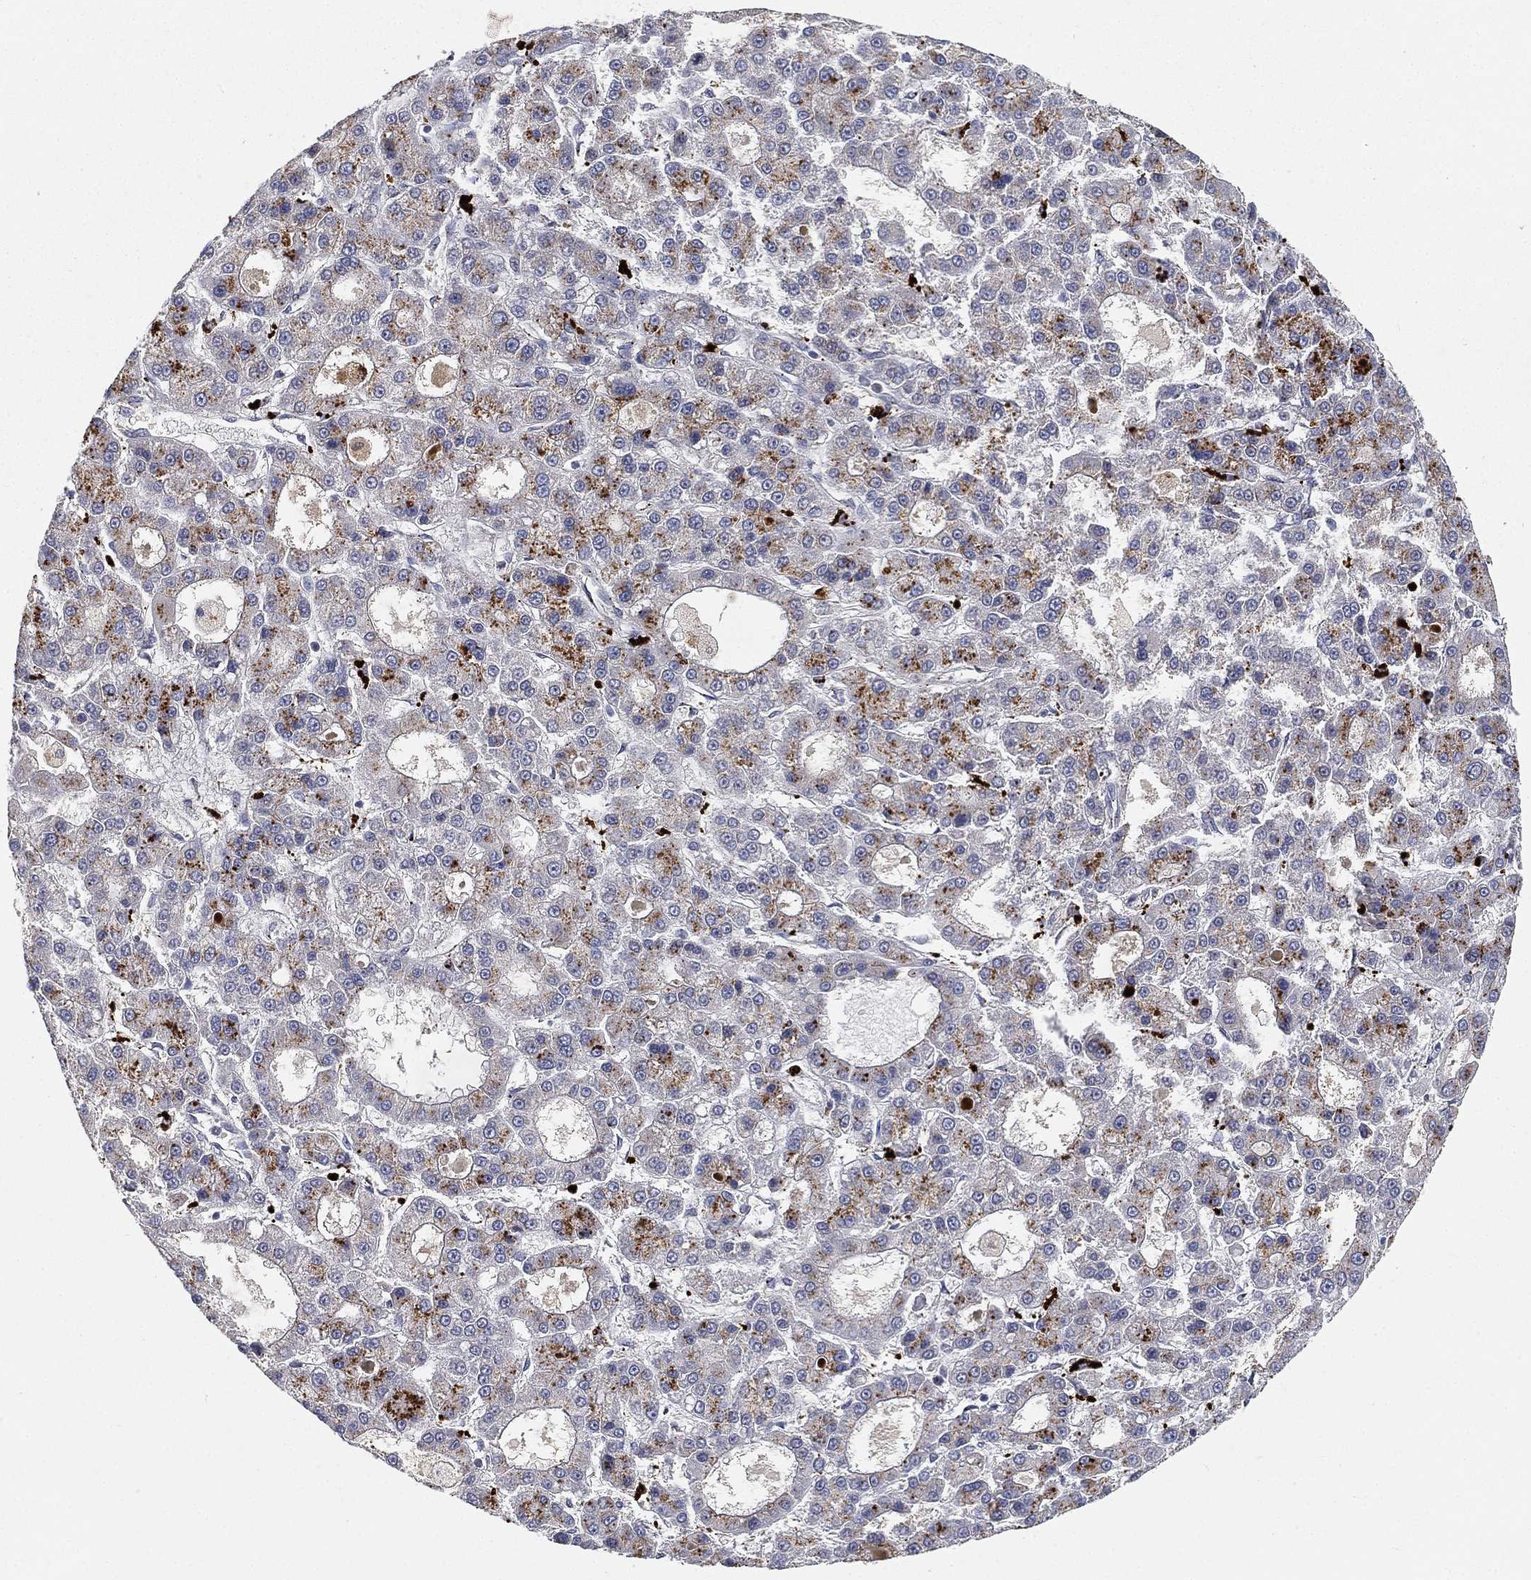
{"staining": {"intensity": "strong", "quantity": "<25%", "location": "cytoplasmic/membranous"}, "tissue": "liver cancer", "cell_type": "Tumor cells", "image_type": "cancer", "snomed": [{"axis": "morphology", "description": "Carcinoma, Hepatocellular, NOS"}, {"axis": "topography", "description": "Liver"}], "caption": "The photomicrograph shows staining of liver hepatocellular carcinoma, revealing strong cytoplasmic/membranous protein expression (brown color) within tumor cells. (Brightfield microscopy of DAB IHC at high magnification).", "gene": "CTSL", "patient": {"sex": "male", "age": 70}}